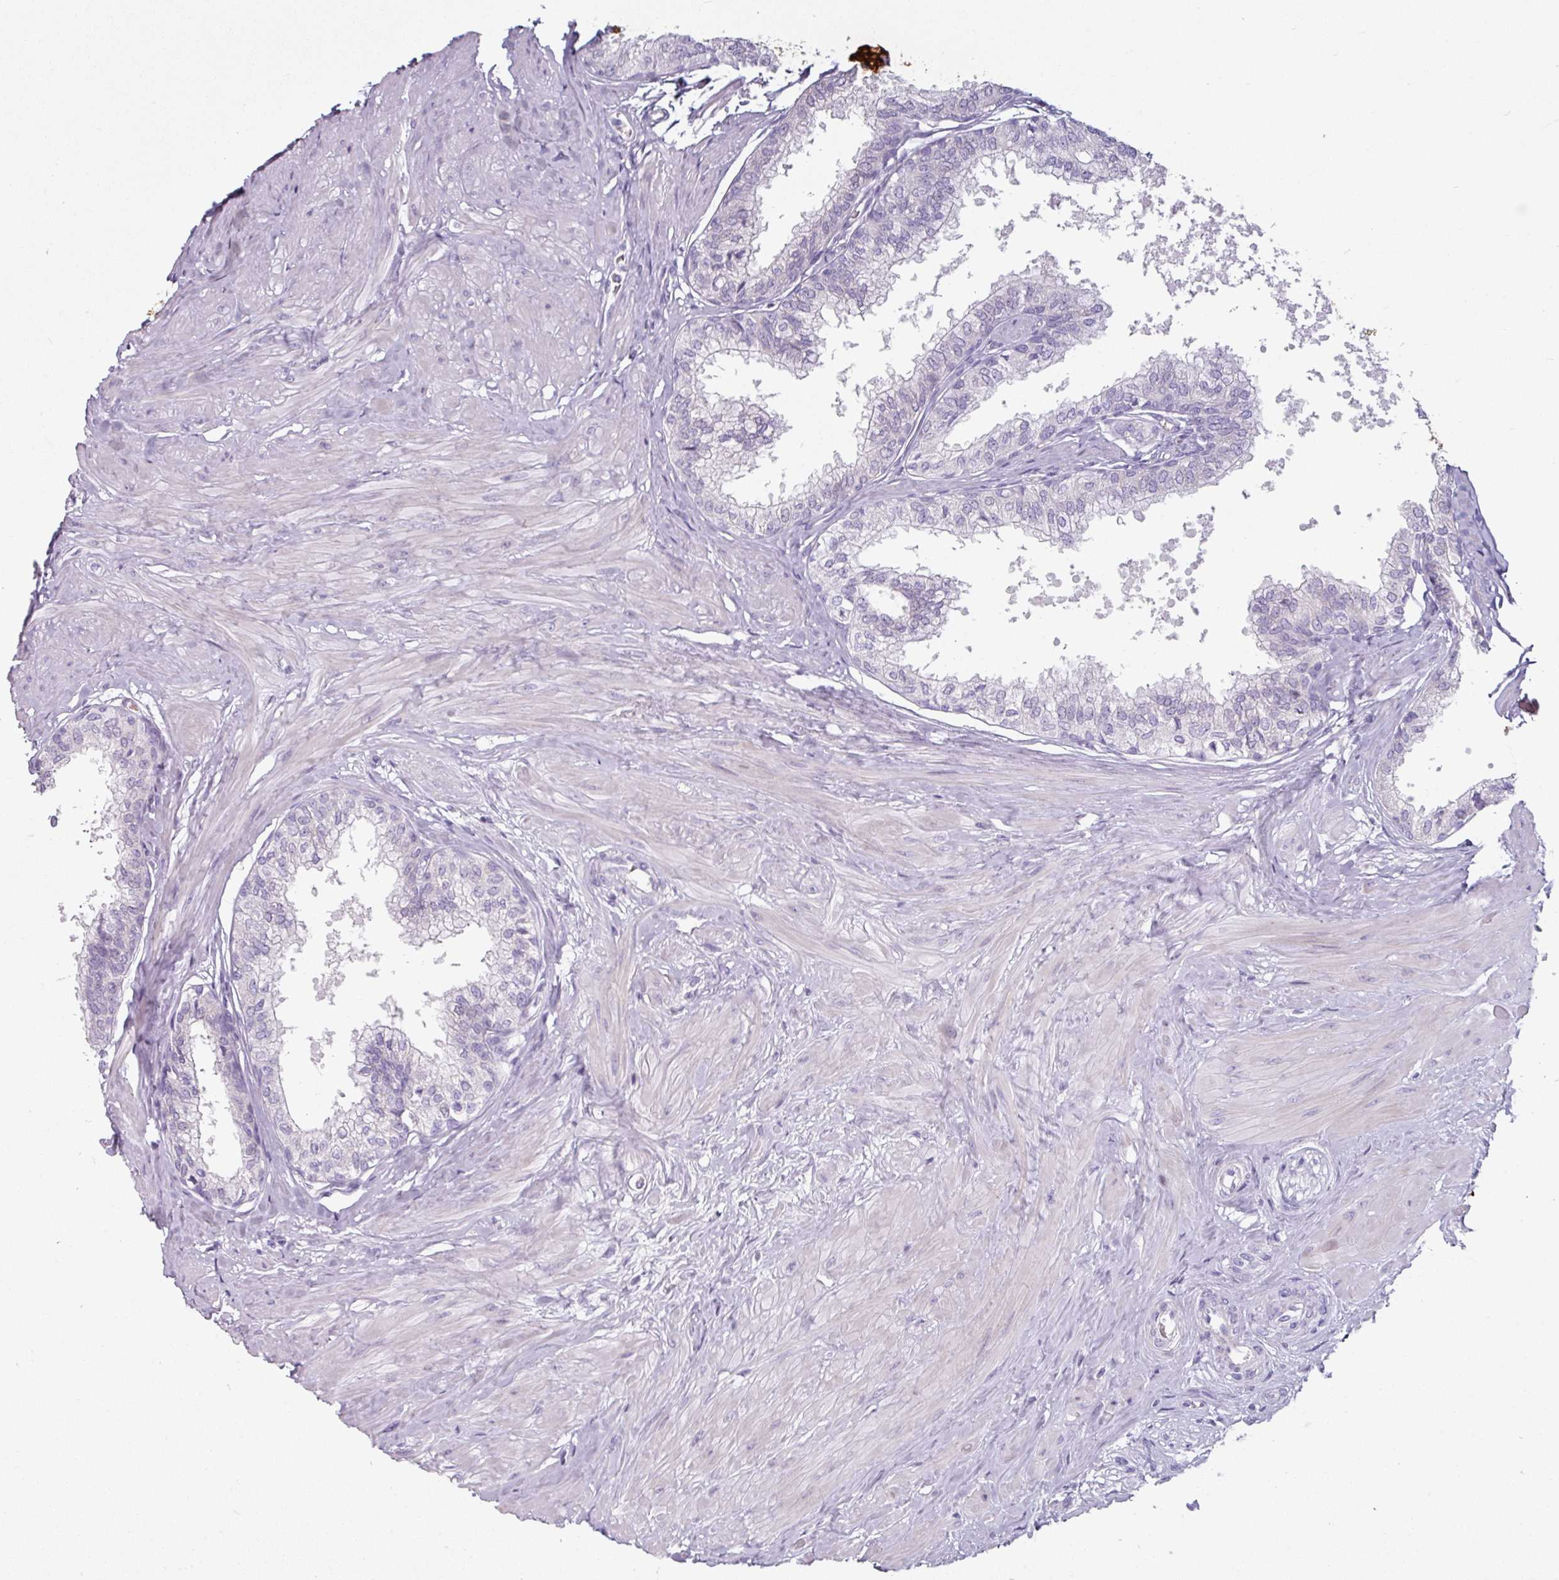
{"staining": {"intensity": "negative", "quantity": "none", "location": "none"}, "tissue": "seminal vesicle", "cell_type": "Glandular cells", "image_type": "normal", "snomed": [{"axis": "morphology", "description": "Normal tissue, NOS"}, {"axis": "topography", "description": "Prostate"}, {"axis": "topography", "description": "Seminal veicle"}], "caption": "Immunohistochemistry of benign human seminal vesicle demonstrates no staining in glandular cells.", "gene": "CLCA1", "patient": {"sex": "male", "age": 60}}